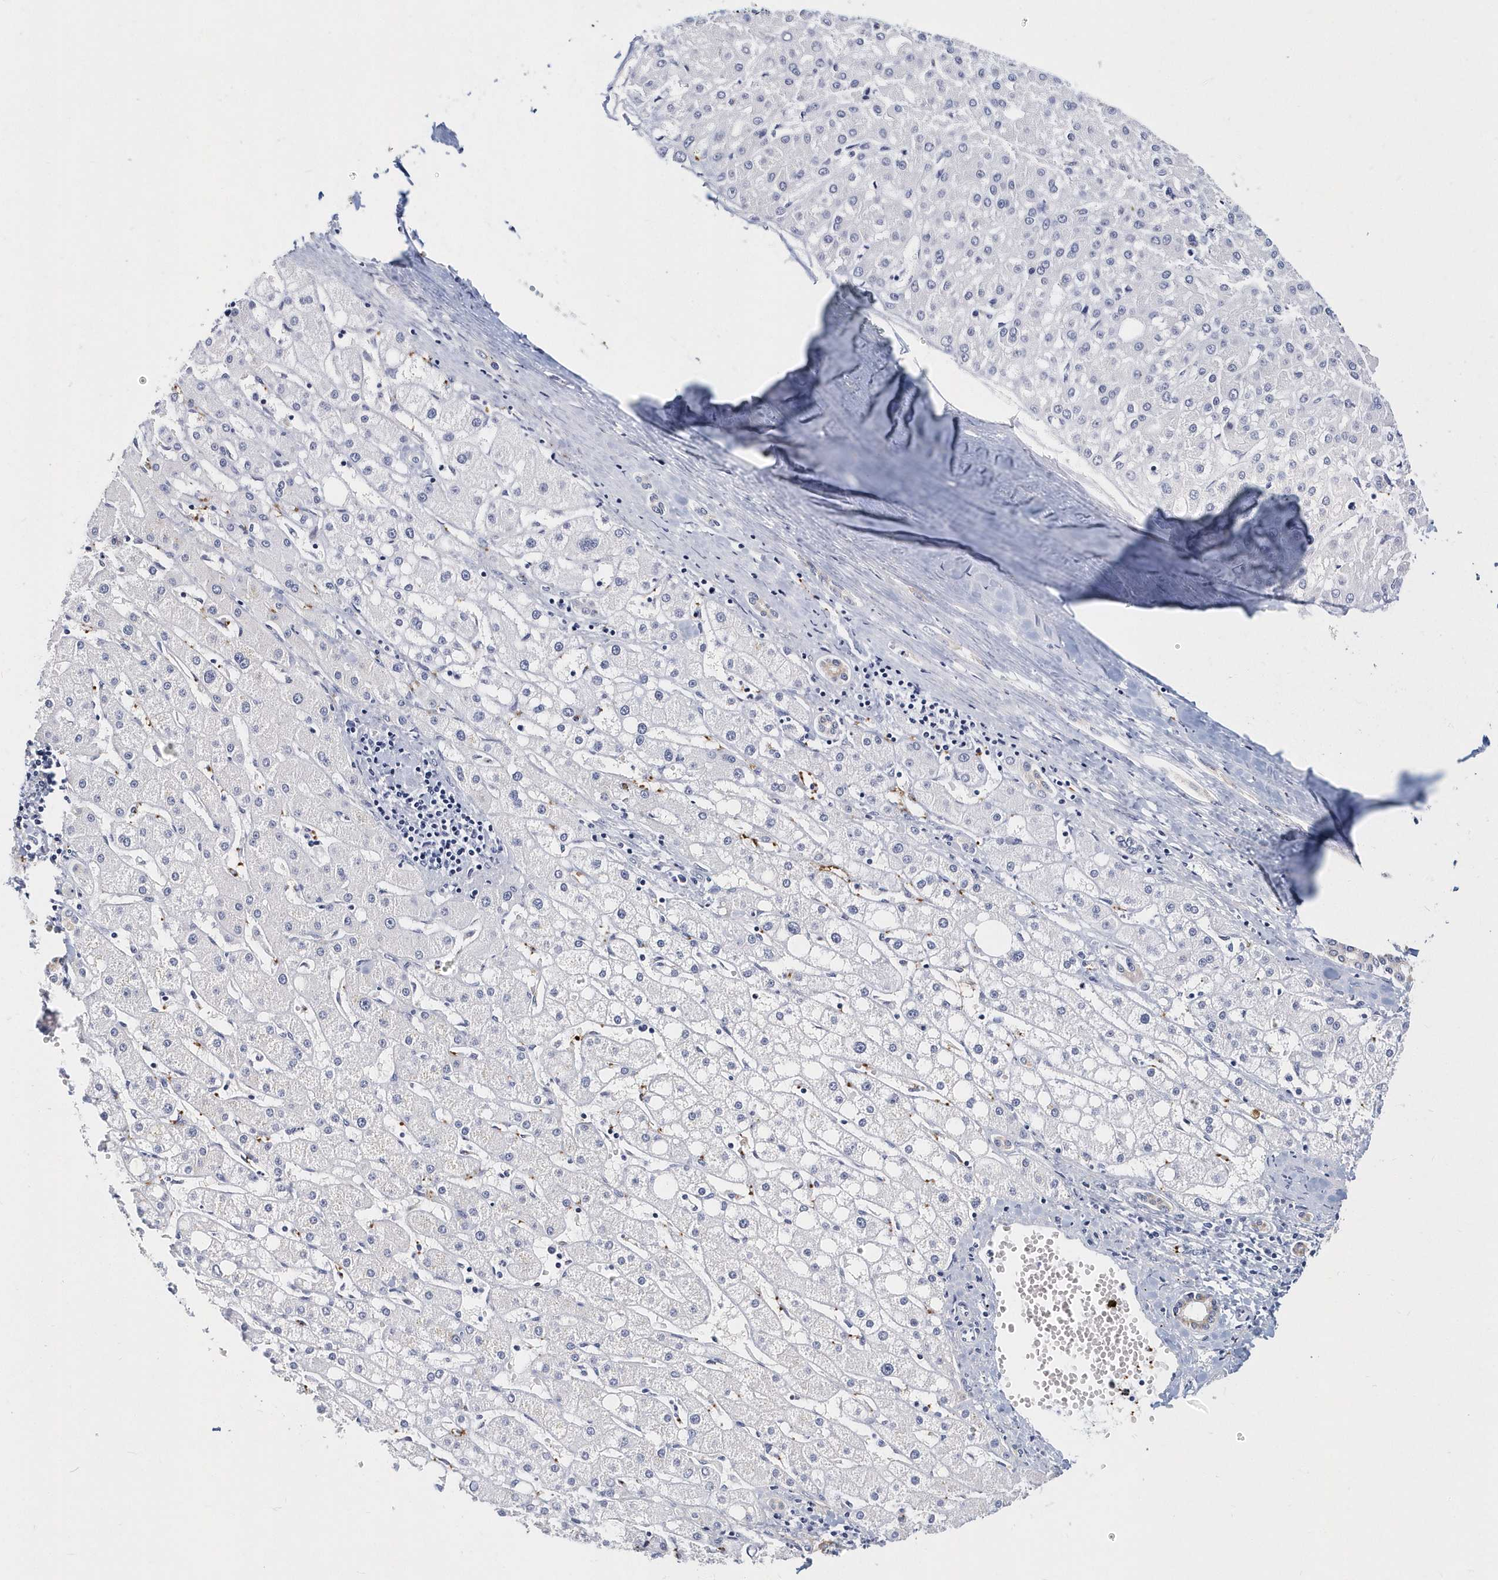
{"staining": {"intensity": "negative", "quantity": "none", "location": "none"}, "tissue": "liver cancer", "cell_type": "Tumor cells", "image_type": "cancer", "snomed": [{"axis": "morphology", "description": "Carcinoma, Hepatocellular, NOS"}, {"axis": "topography", "description": "Liver"}], "caption": "IHC micrograph of human liver cancer stained for a protein (brown), which displays no expression in tumor cells.", "gene": "ITGA2B", "patient": {"sex": "male", "age": 67}}